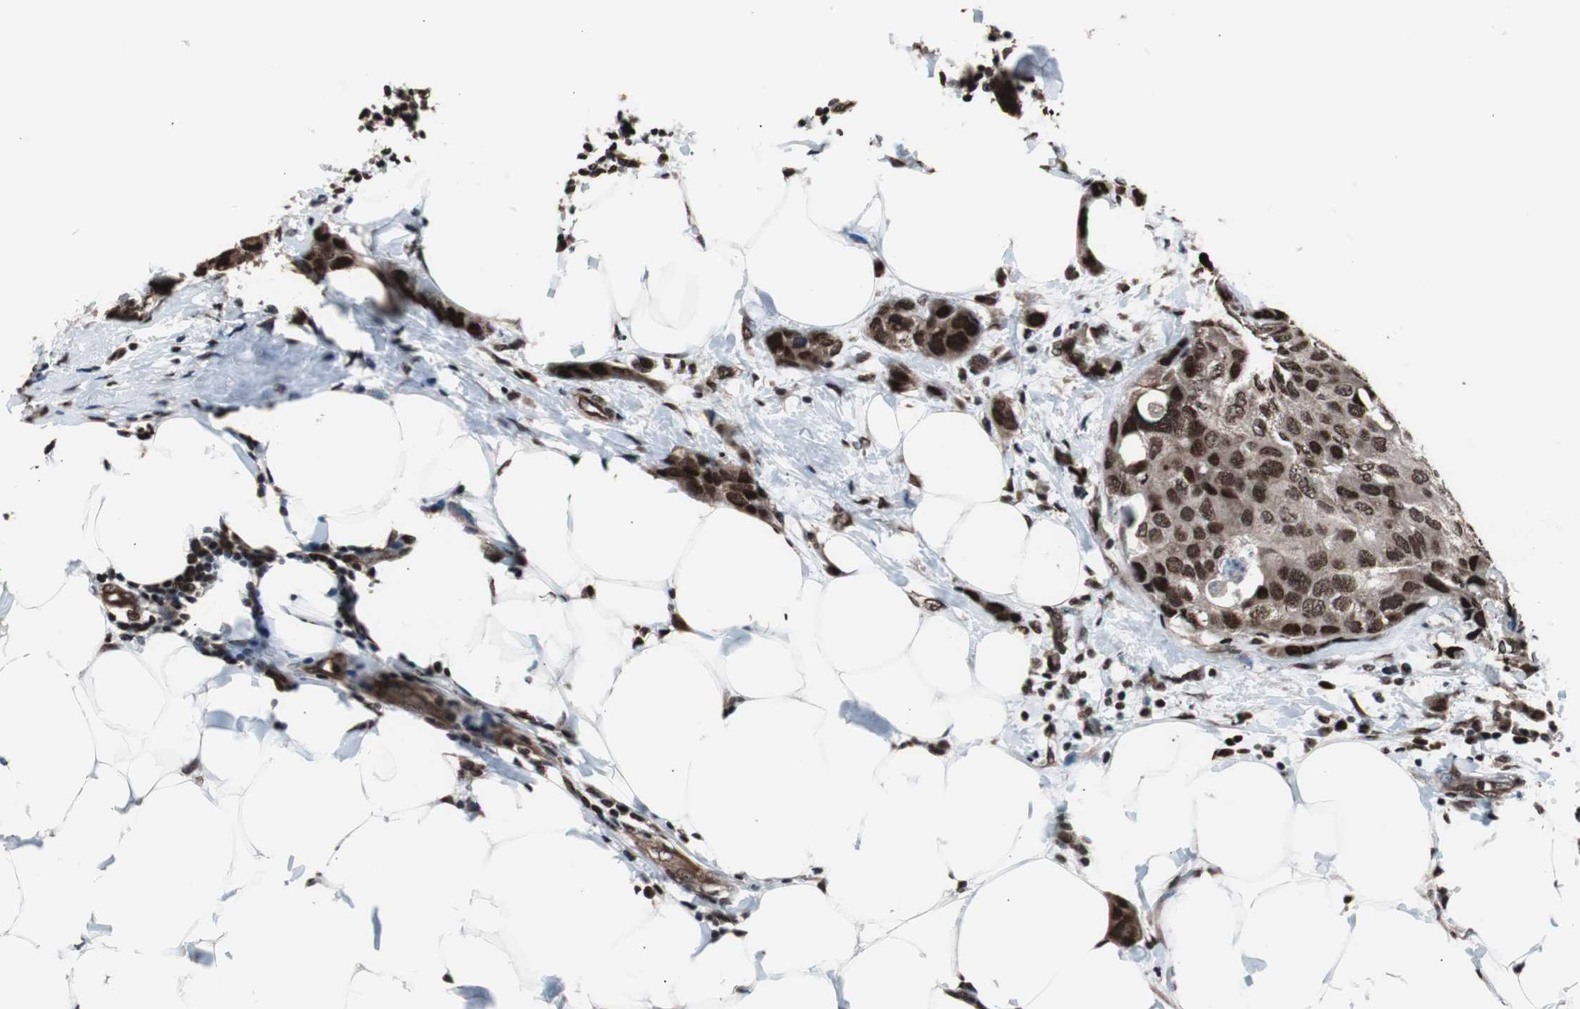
{"staining": {"intensity": "strong", "quantity": ">75%", "location": "nuclear"}, "tissue": "breast cancer", "cell_type": "Tumor cells", "image_type": "cancer", "snomed": [{"axis": "morphology", "description": "Normal tissue, NOS"}, {"axis": "morphology", "description": "Duct carcinoma"}, {"axis": "topography", "description": "Breast"}], "caption": "A micrograph of human breast cancer (invasive ductal carcinoma) stained for a protein displays strong nuclear brown staining in tumor cells.", "gene": "POGZ", "patient": {"sex": "female", "age": 50}}